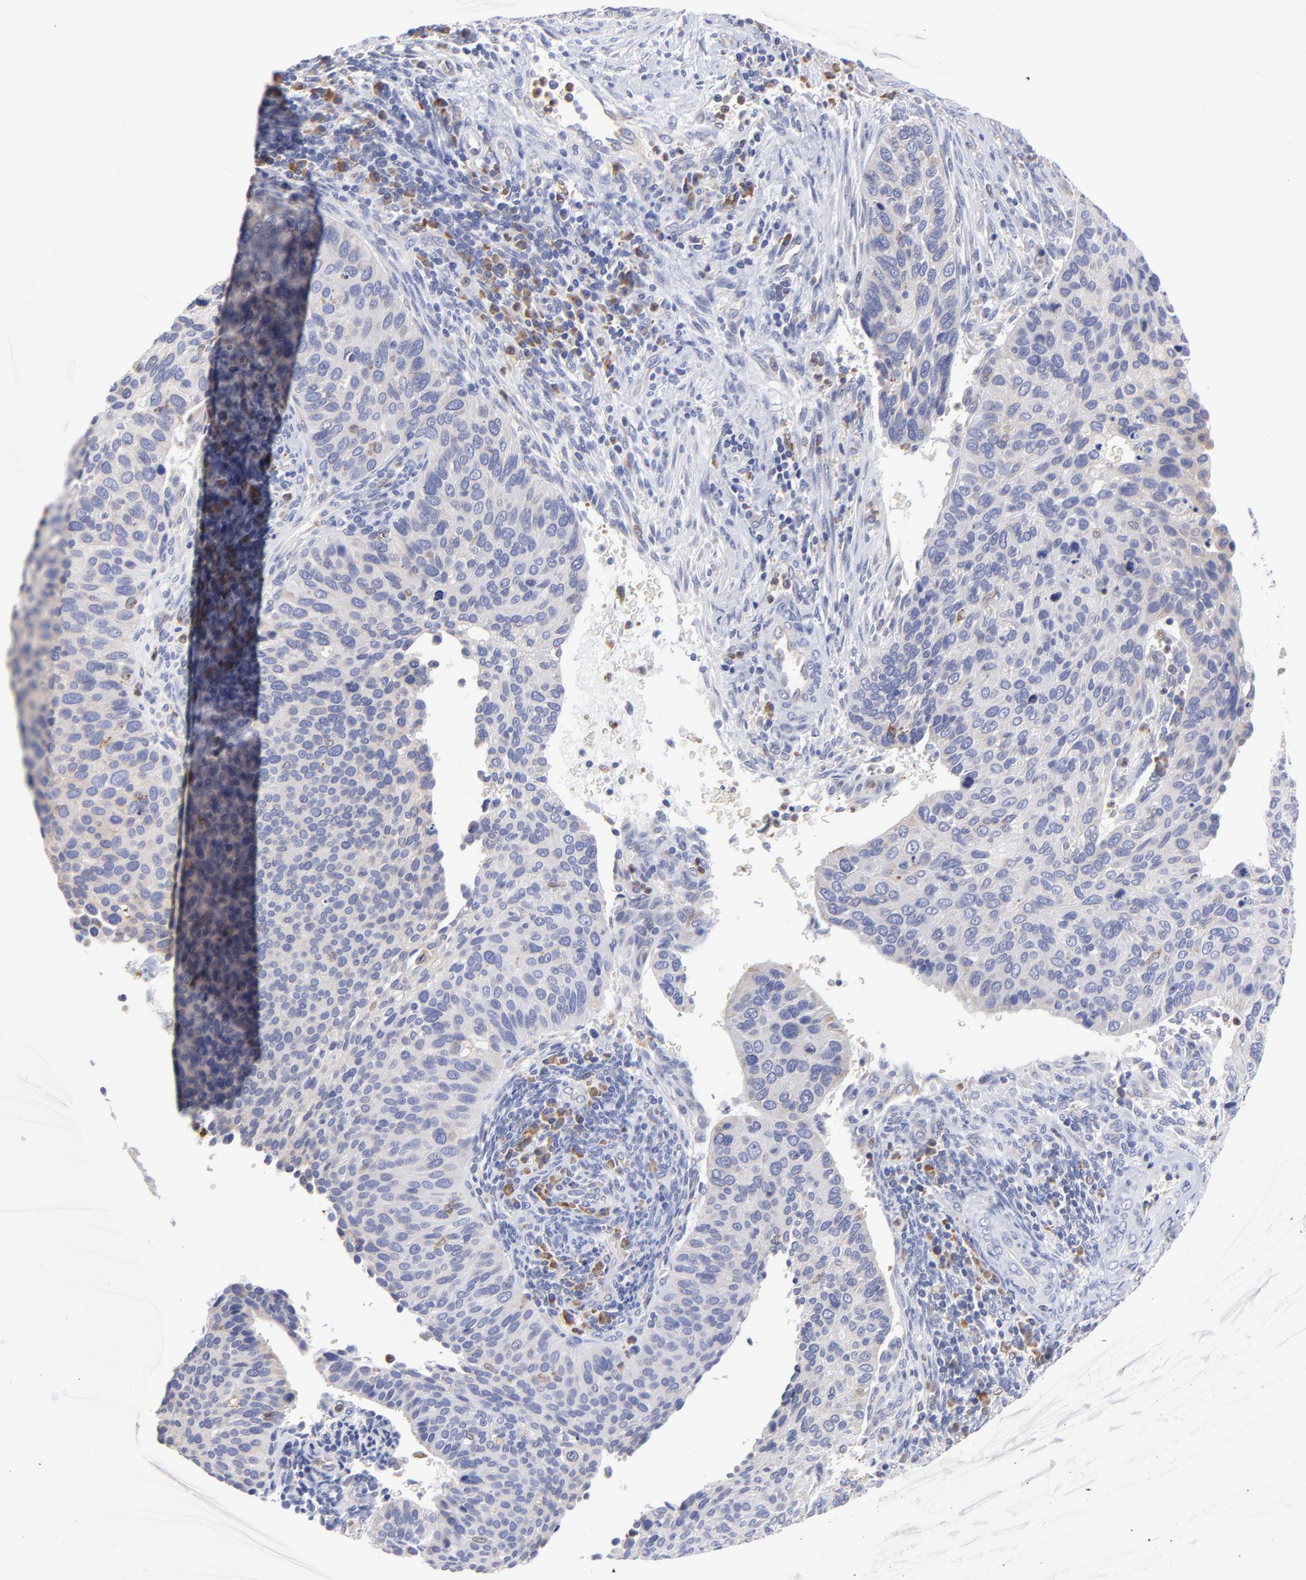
{"staining": {"intensity": "weak", "quantity": "25%-75%", "location": "cytoplasmic/membranous"}, "tissue": "cervical cancer", "cell_type": "Tumor cells", "image_type": "cancer", "snomed": [{"axis": "morphology", "description": "Adenocarcinoma, NOS"}, {"axis": "topography", "description": "Cervix"}], "caption": "Human cervical cancer (adenocarcinoma) stained with a protein marker exhibits weak staining in tumor cells.", "gene": "MOSPD2", "patient": {"sex": "female", "age": 29}}